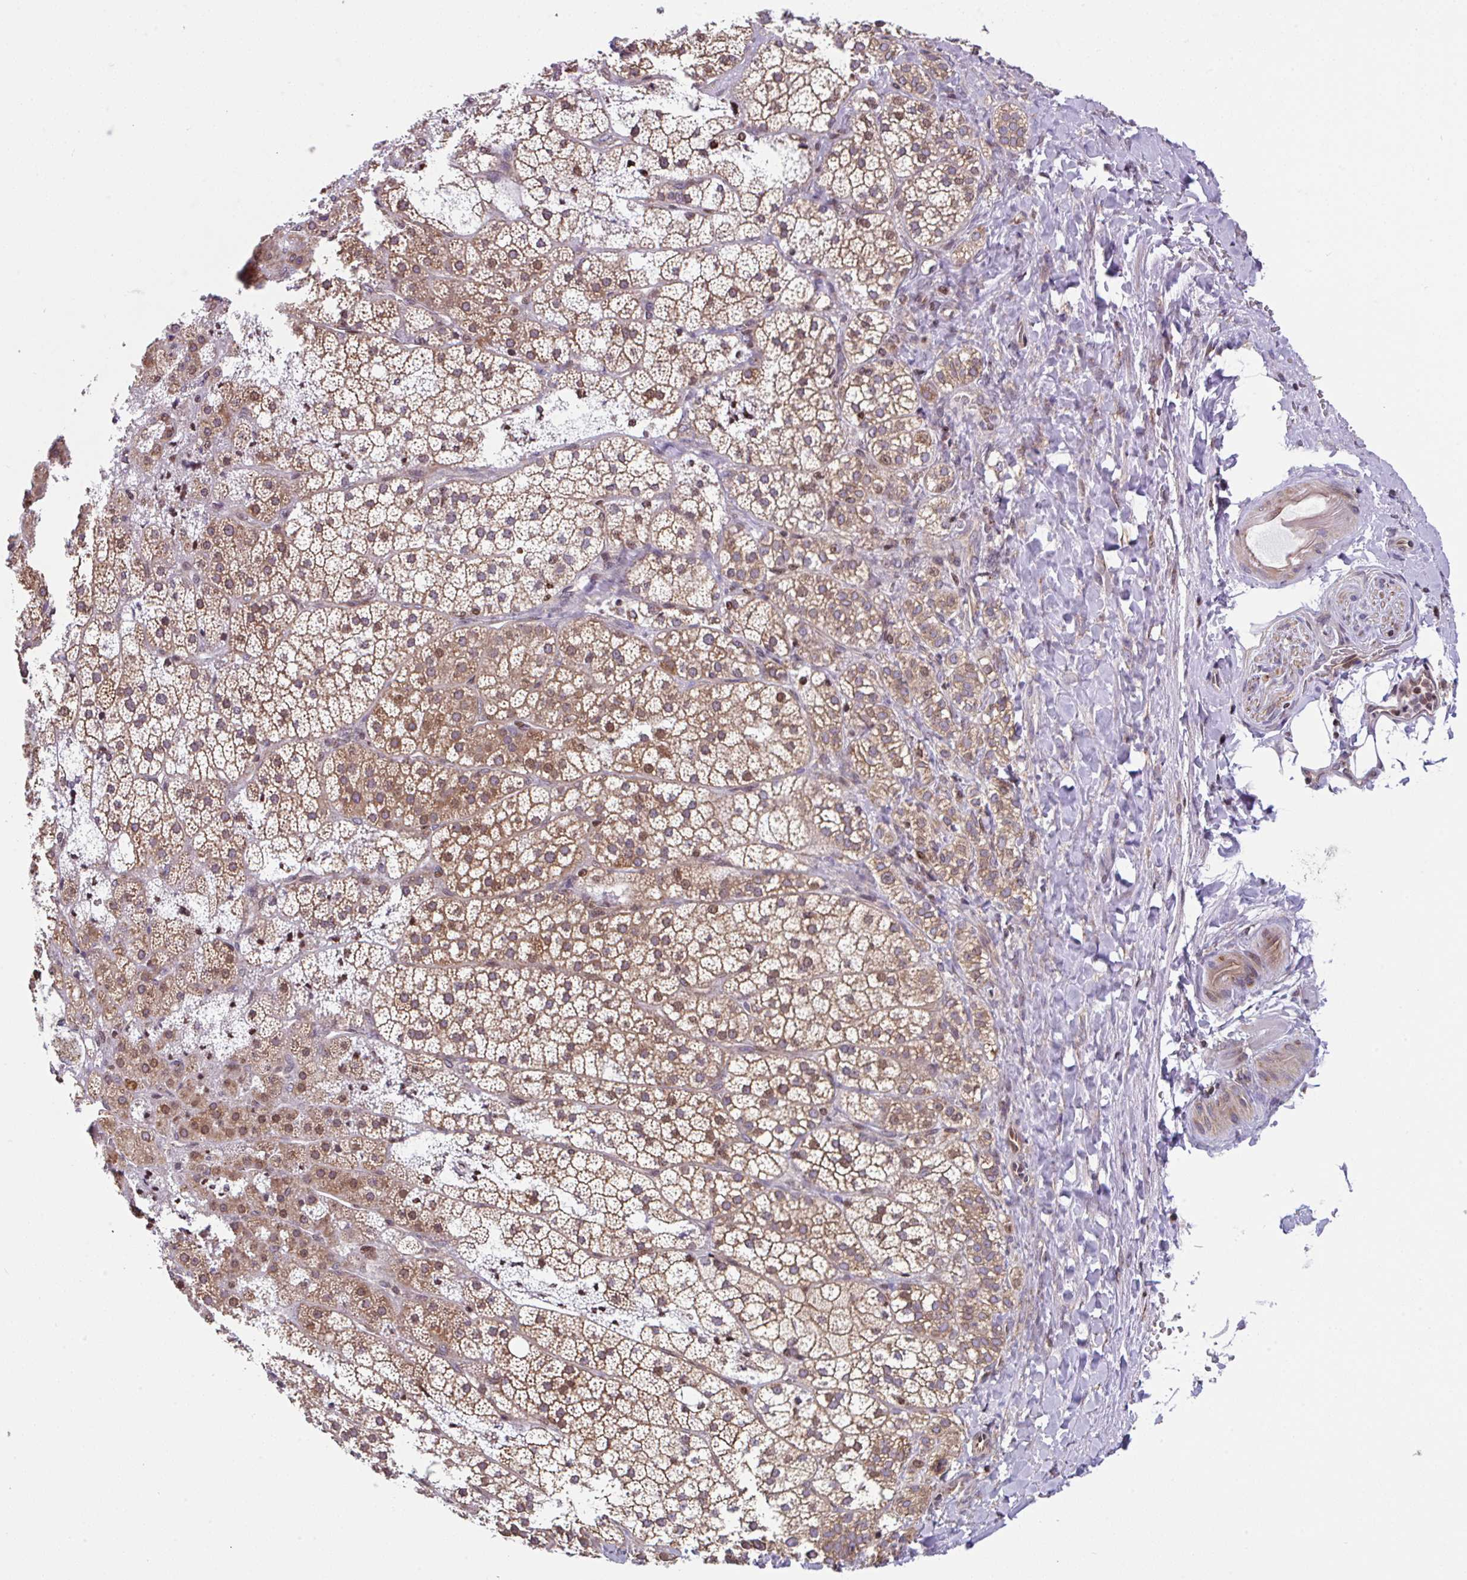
{"staining": {"intensity": "moderate", "quantity": ">75%", "location": "cytoplasmic/membranous"}, "tissue": "adrenal gland", "cell_type": "Glandular cells", "image_type": "normal", "snomed": [{"axis": "morphology", "description": "Normal tissue, NOS"}, {"axis": "topography", "description": "Adrenal gland"}], "caption": "Immunohistochemistry (IHC) (DAB (3,3'-diaminobenzidine)) staining of benign adrenal gland displays moderate cytoplasmic/membranous protein staining in about >75% of glandular cells. The staining was performed using DAB (3,3'-diaminobenzidine) to visualize the protein expression in brown, while the nuclei were stained in blue with hematoxylin (Magnification: 20x).", "gene": "FIGNL1", "patient": {"sex": "male", "age": 53}}